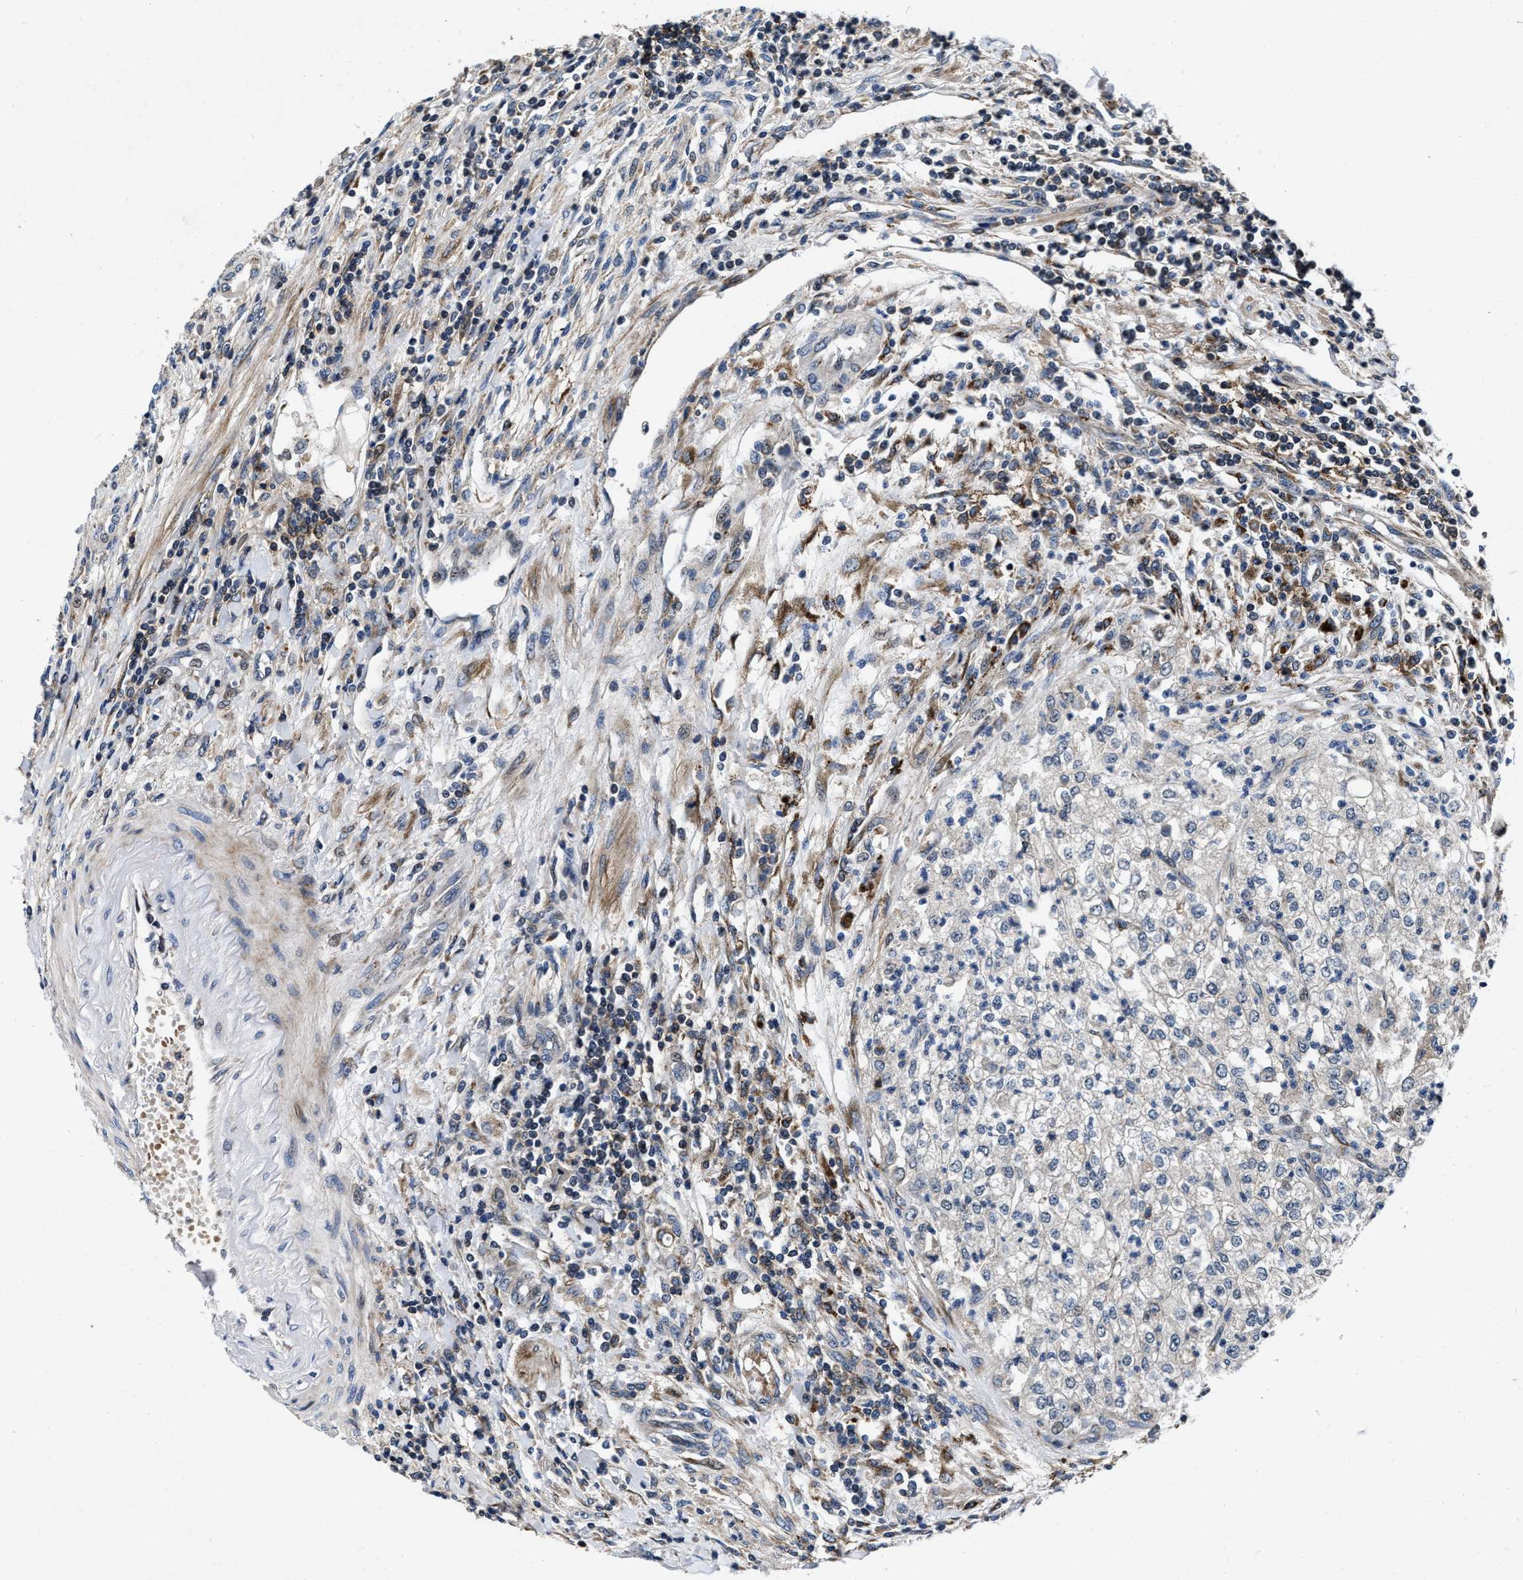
{"staining": {"intensity": "negative", "quantity": "none", "location": "none"}, "tissue": "renal cancer", "cell_type": "Tumor cells", "image_type": "cancer", "snomed": [{"axis": "morphology", "description": "Adenocarcinoma, NOS"}, {"axis": "topography", "description": "Kidney"}], "caption": "An image of renal cancer stained for a protein exhibits no brown staining in tumor cells. (Immunohistochemistry, brightfield microscopy, high magnification).", "gene": "C2orf66", "patient": {"sex": "female", "age": 54}}